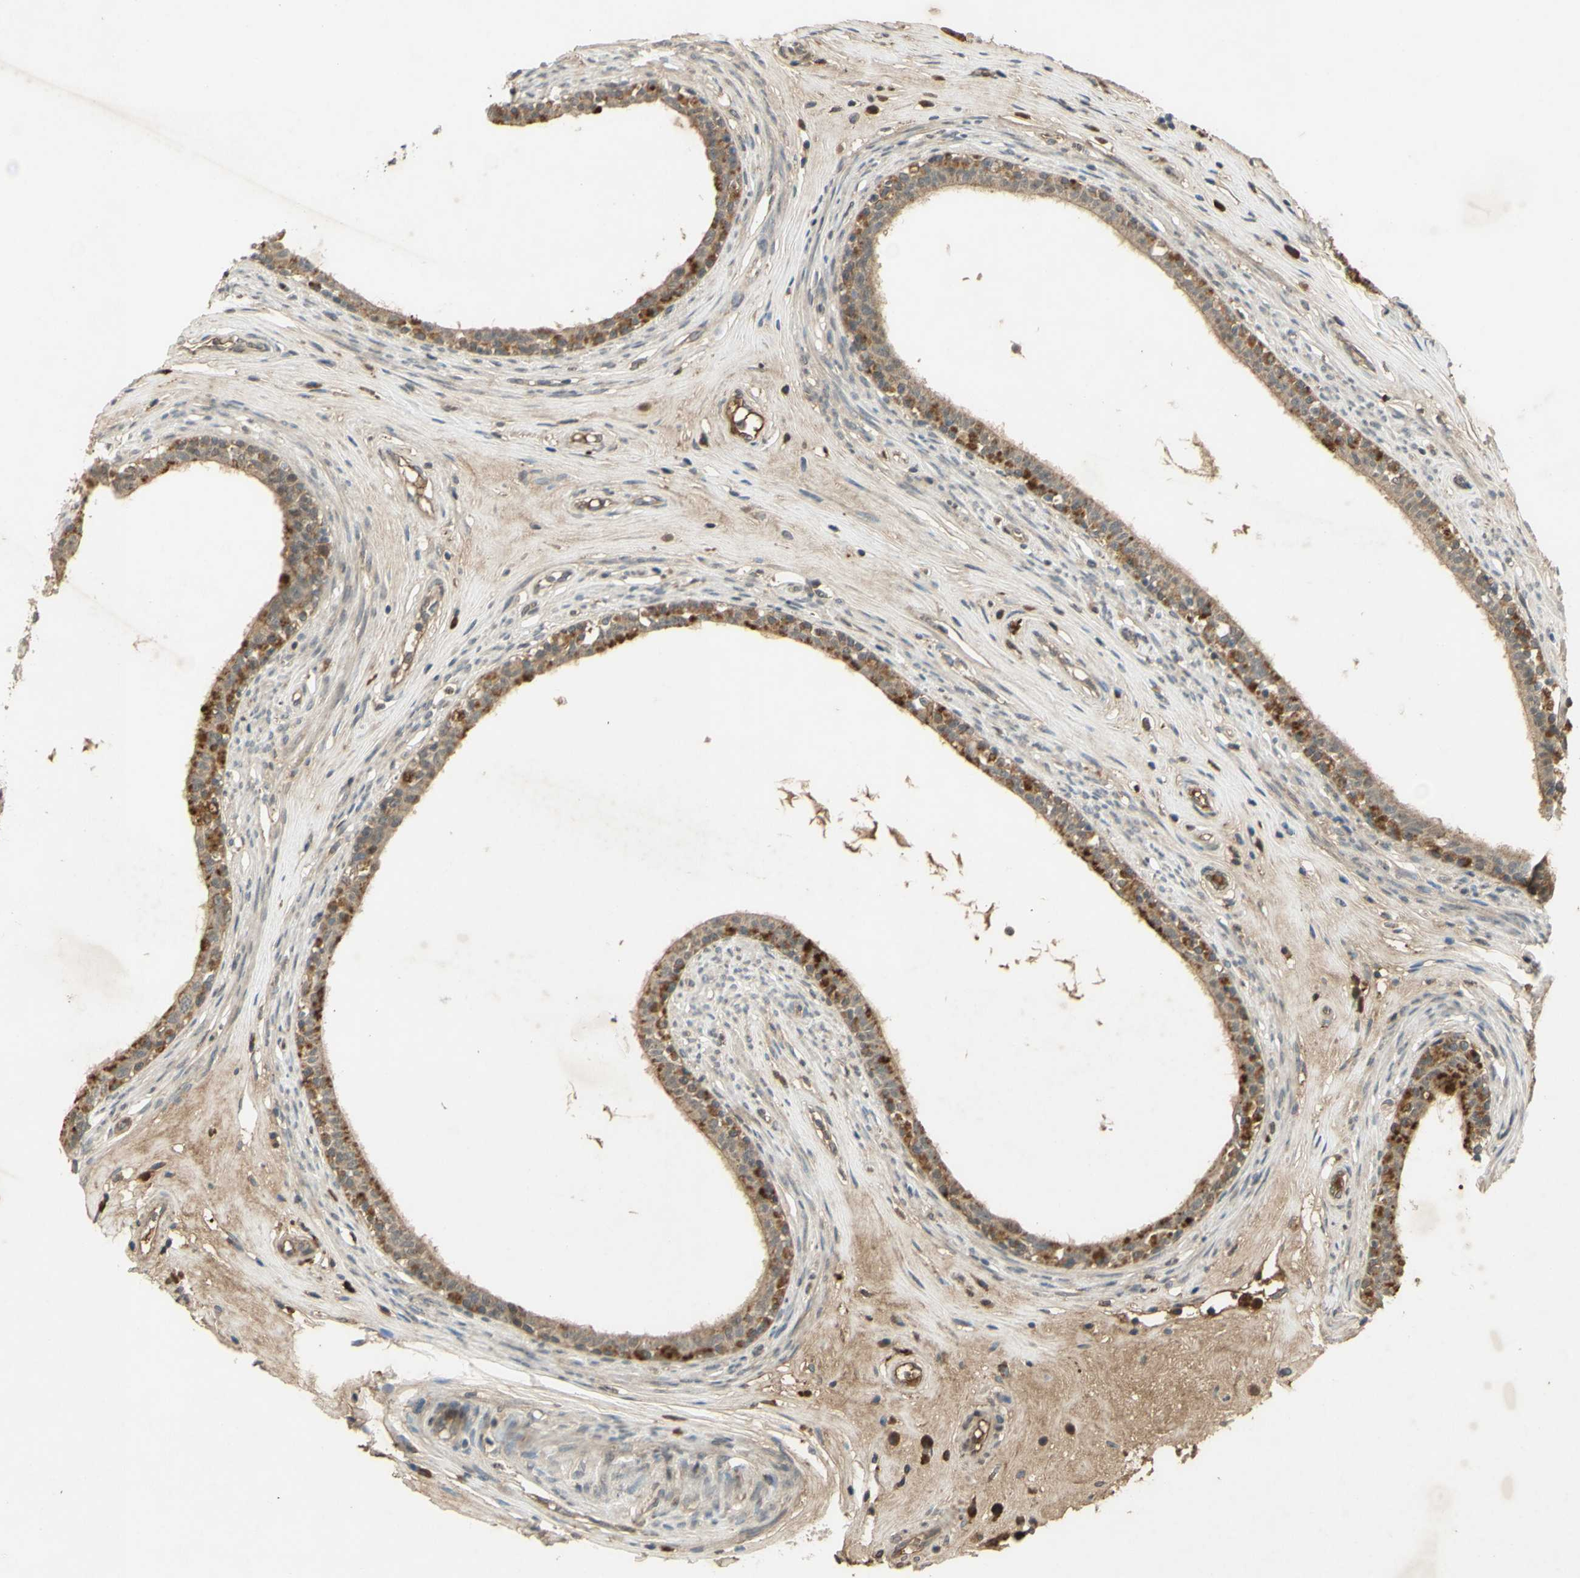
{"staining": {"intensity": "moderate", "quantity": "<25%", "location": "cytoplasmic/membranous"}, "tissue": "epididymis", "cell_type": "Glandular cells", "image_type": "normal", "snomed": [{"axis": "morphology", "description": "Normal tissue, NOS"}, {"axis": "morphology", "description": "Inflammation, NOS"}, {"axis": "topography", "description": "Epididymis"}], "caption": "Epididymis stained for a protein shows moderate cytoplasmic/membranous positivity in glandular cells. The protein of interest is shown in brown color, while the nuclei are stained blue.", "gene": "RAD18", "patient": {"sex": "male", "age": 84}}